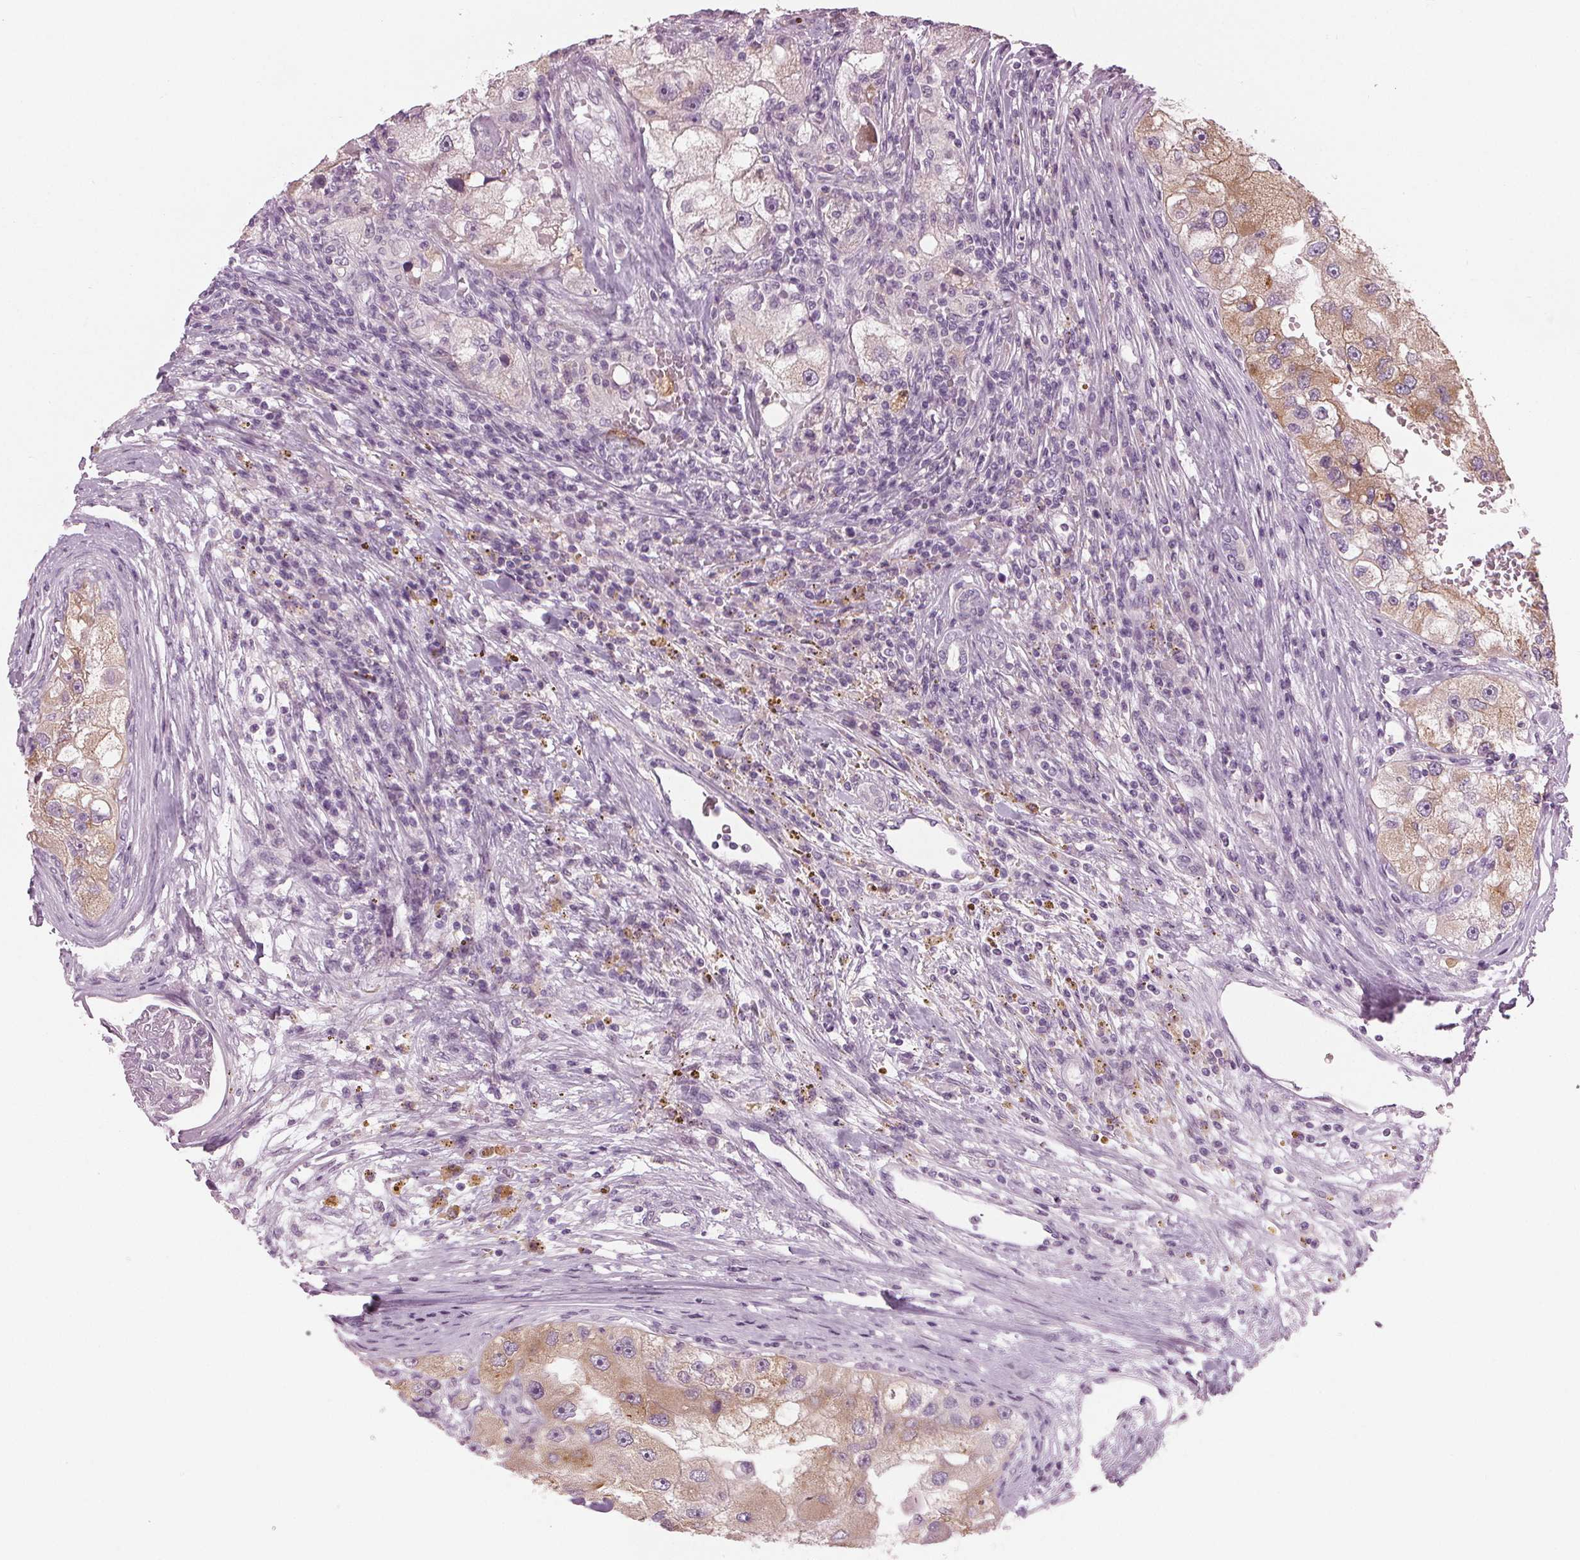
{"staining": {"intensity": "moderate", "quantity": "25%-75%", "location": "cytoplasmic/membranous"}, "tissue": "renal cancer", "cell_type": "Tumor cells", "image_type": "cancer", "snomed": [{"axis": "morphology", "description": "Adenocarcinoma, NOS"}, {"axis": "topography", "description": "Kidney"}], "caption": "Protein analysis of renal cancer tissue reveals moderate cytoplasmic/membranous positivity in about 25%-75% of tumor cells.", "gene": "PRAP1", "patient": {"sex": "male", "age": 63}}